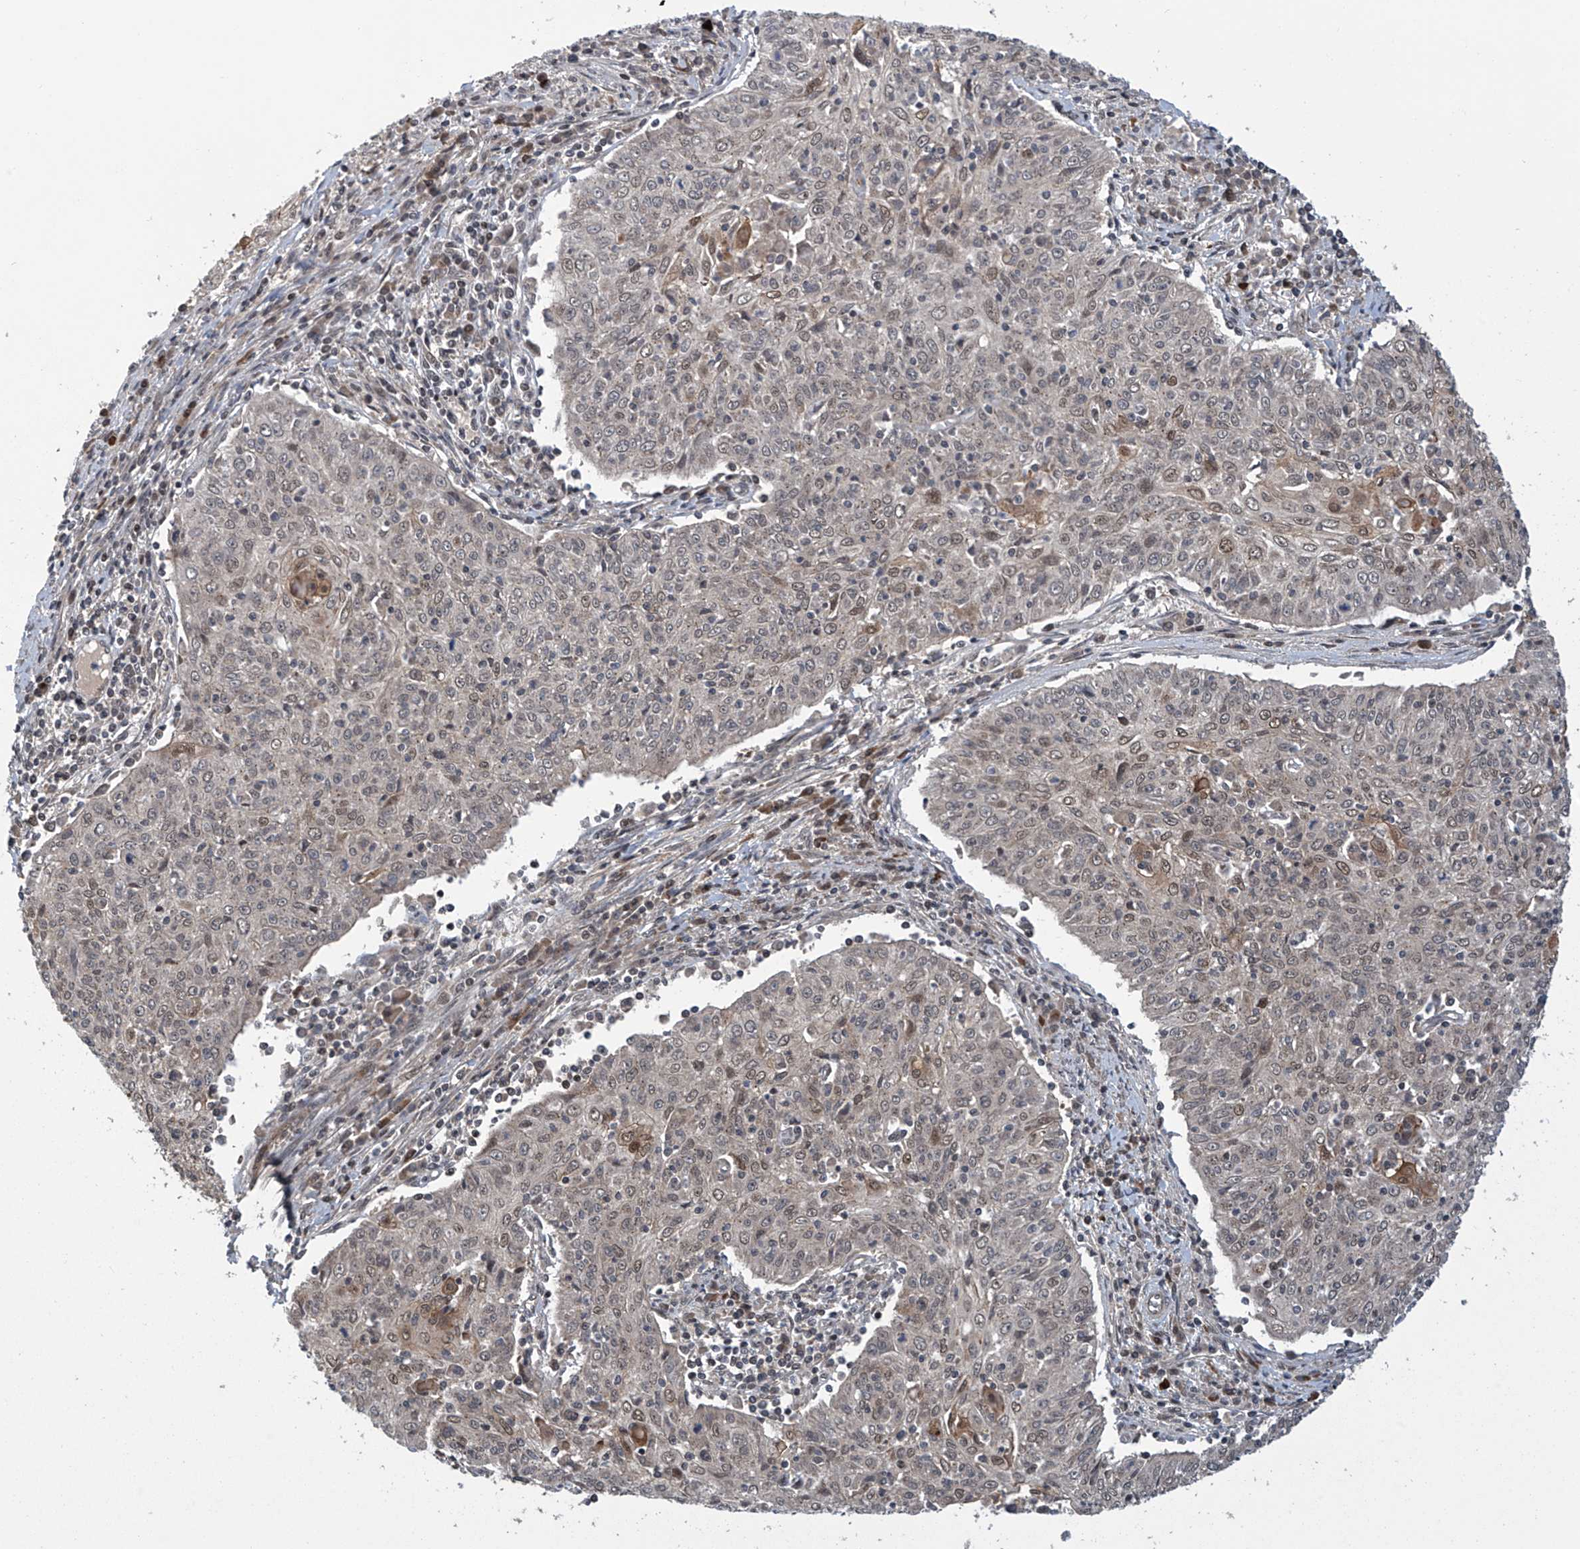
{"staining": {"intensity": "weak", "quantity": "25%-75%", "location": "nuclear"}, "tissue": "cervical cancer", "cell_type": "Tumor cells", "image_type": "cancer", "snomed": [{"axis": "morphology", "description": "Squamous cell carcinoma, NOS"}, {"axis": "topography", "description": "Cervix"}], "caption": "The micrograph displays a brown stain indicating the presence of a protein in the nuclear of tumor cells in cervical cancer (squamous cell carcinoma).", "gene": "ABHD13", "patient": {"sex": "female", "age": 48}}